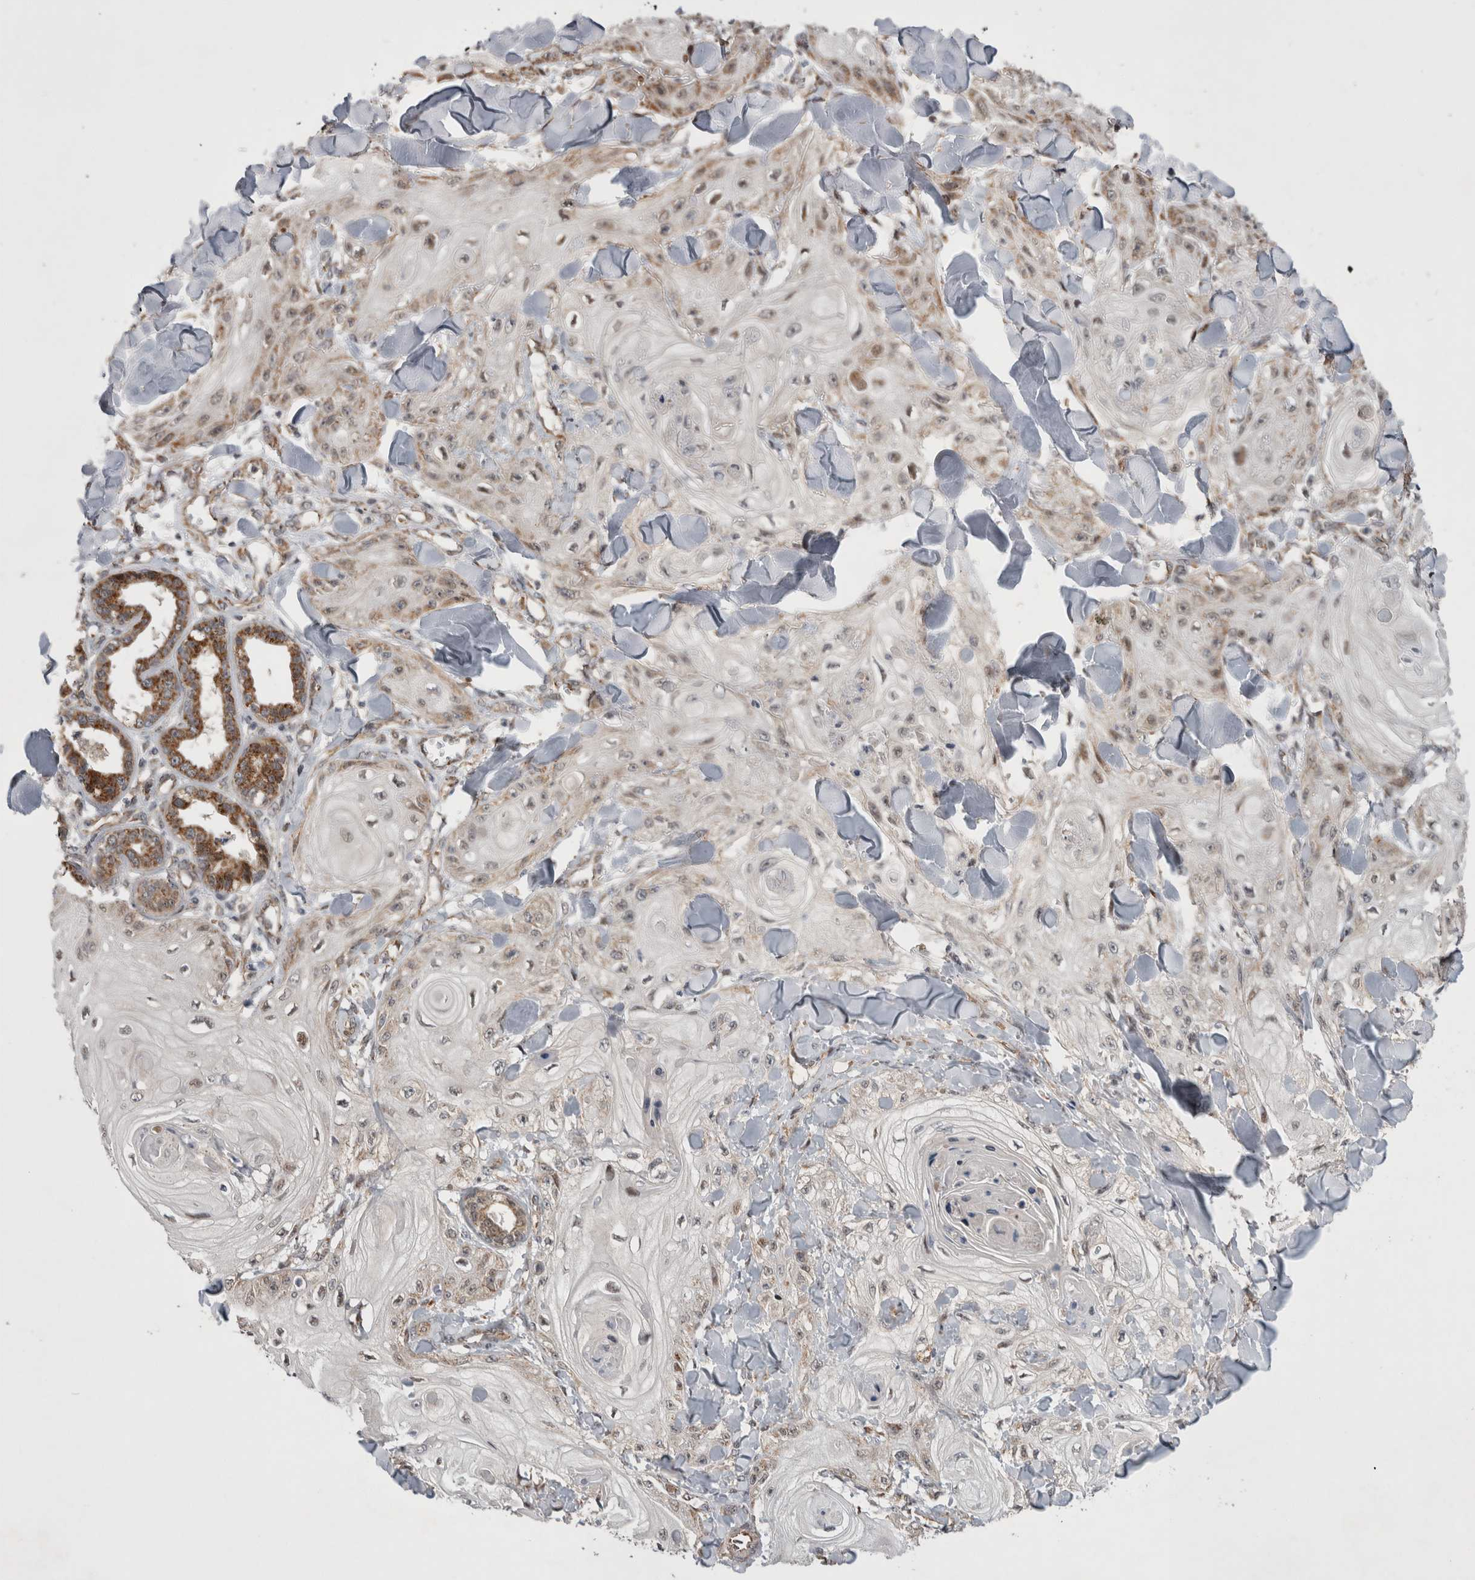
{"staining": {"intensity": "weak", "quantity": "25%-75%", "location": "cytoplasmic/membranous"}, "tissue": "skin cancer", "cell_type": "Tumor cells", "image_type": "cancer", "snomed": [{"axis": "morphology", "description": "Squamous cell carcinoma, NOS"}, {"axis": "topography", "description": "Skin"}], "caption": "IHC of human skin cancer (squamous cell carcinoma) exhibits low levels of weak cytoplasmic/membranous positivity in about 25%-75% of tumor cells. The staining was performed using DAB (3,3'-diaminobenzidine), with brown indicating positive protein expression. Nuclei are stained blue with hematoxylin.", "gene": "MRPL37", "patient": {"sex": "male", "age": 74}}